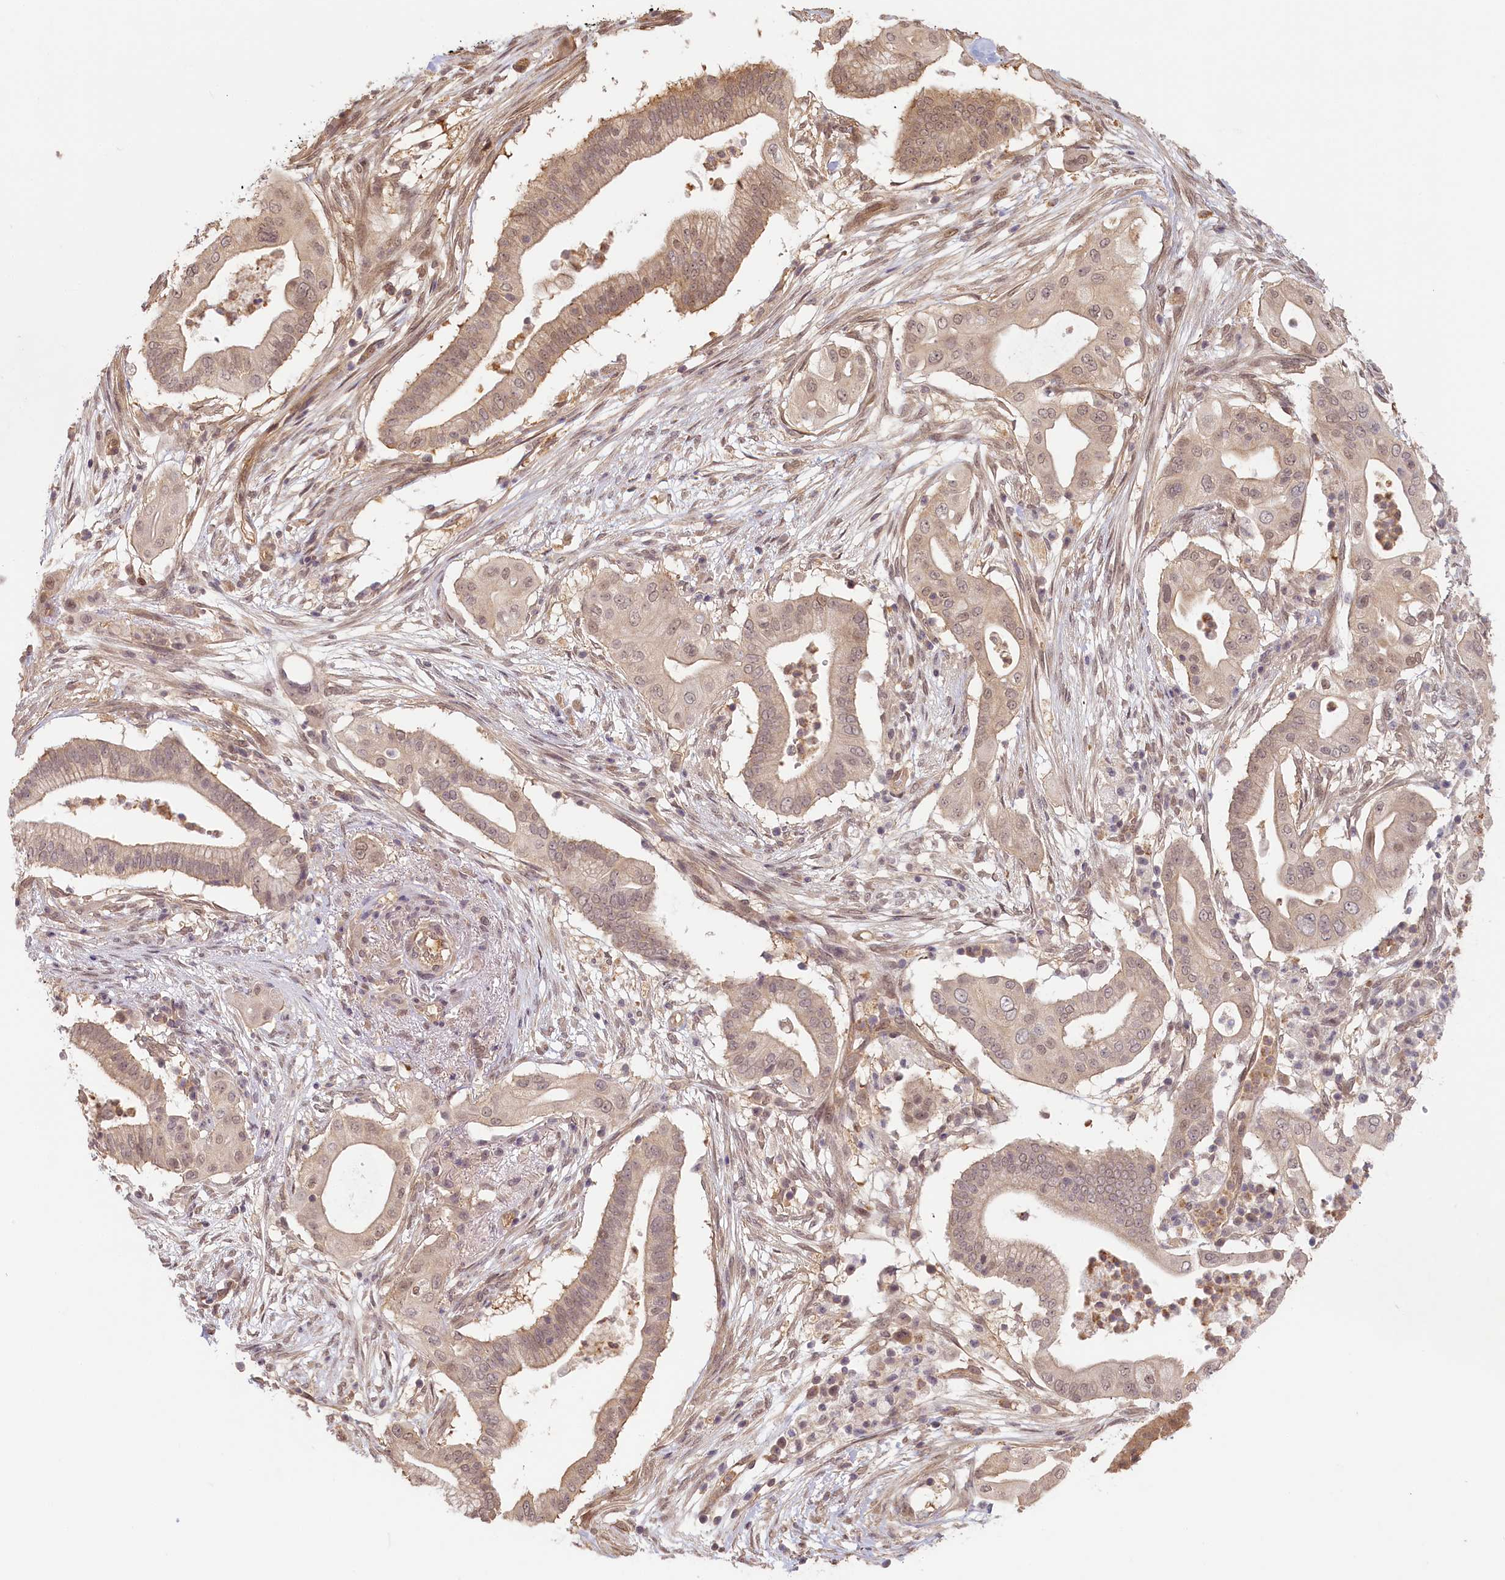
{"staining": {"intensity": "moderate", "quantity": "25%-75%", "location": "cytoplasmic/membranous,nuclear"}, "tissue": "pancreatic cancer", "cell_type": "Tumor cells", "image_type": "cancer", "snomed": [{"axis": "morphology", "description": "Adenocarcinoma, NOS"}, {"axis": "topography", "description": "Pancreas"}], "caption": "The micrograph demonstrates a brown stain indicating the presence of a protein in the cytoplasmic/membranous and nuclear of tumor cells in adenocarcinoma (pancreatic).", "gene": "C19orf44", "patient": {"sex": "male", "age": 68}}